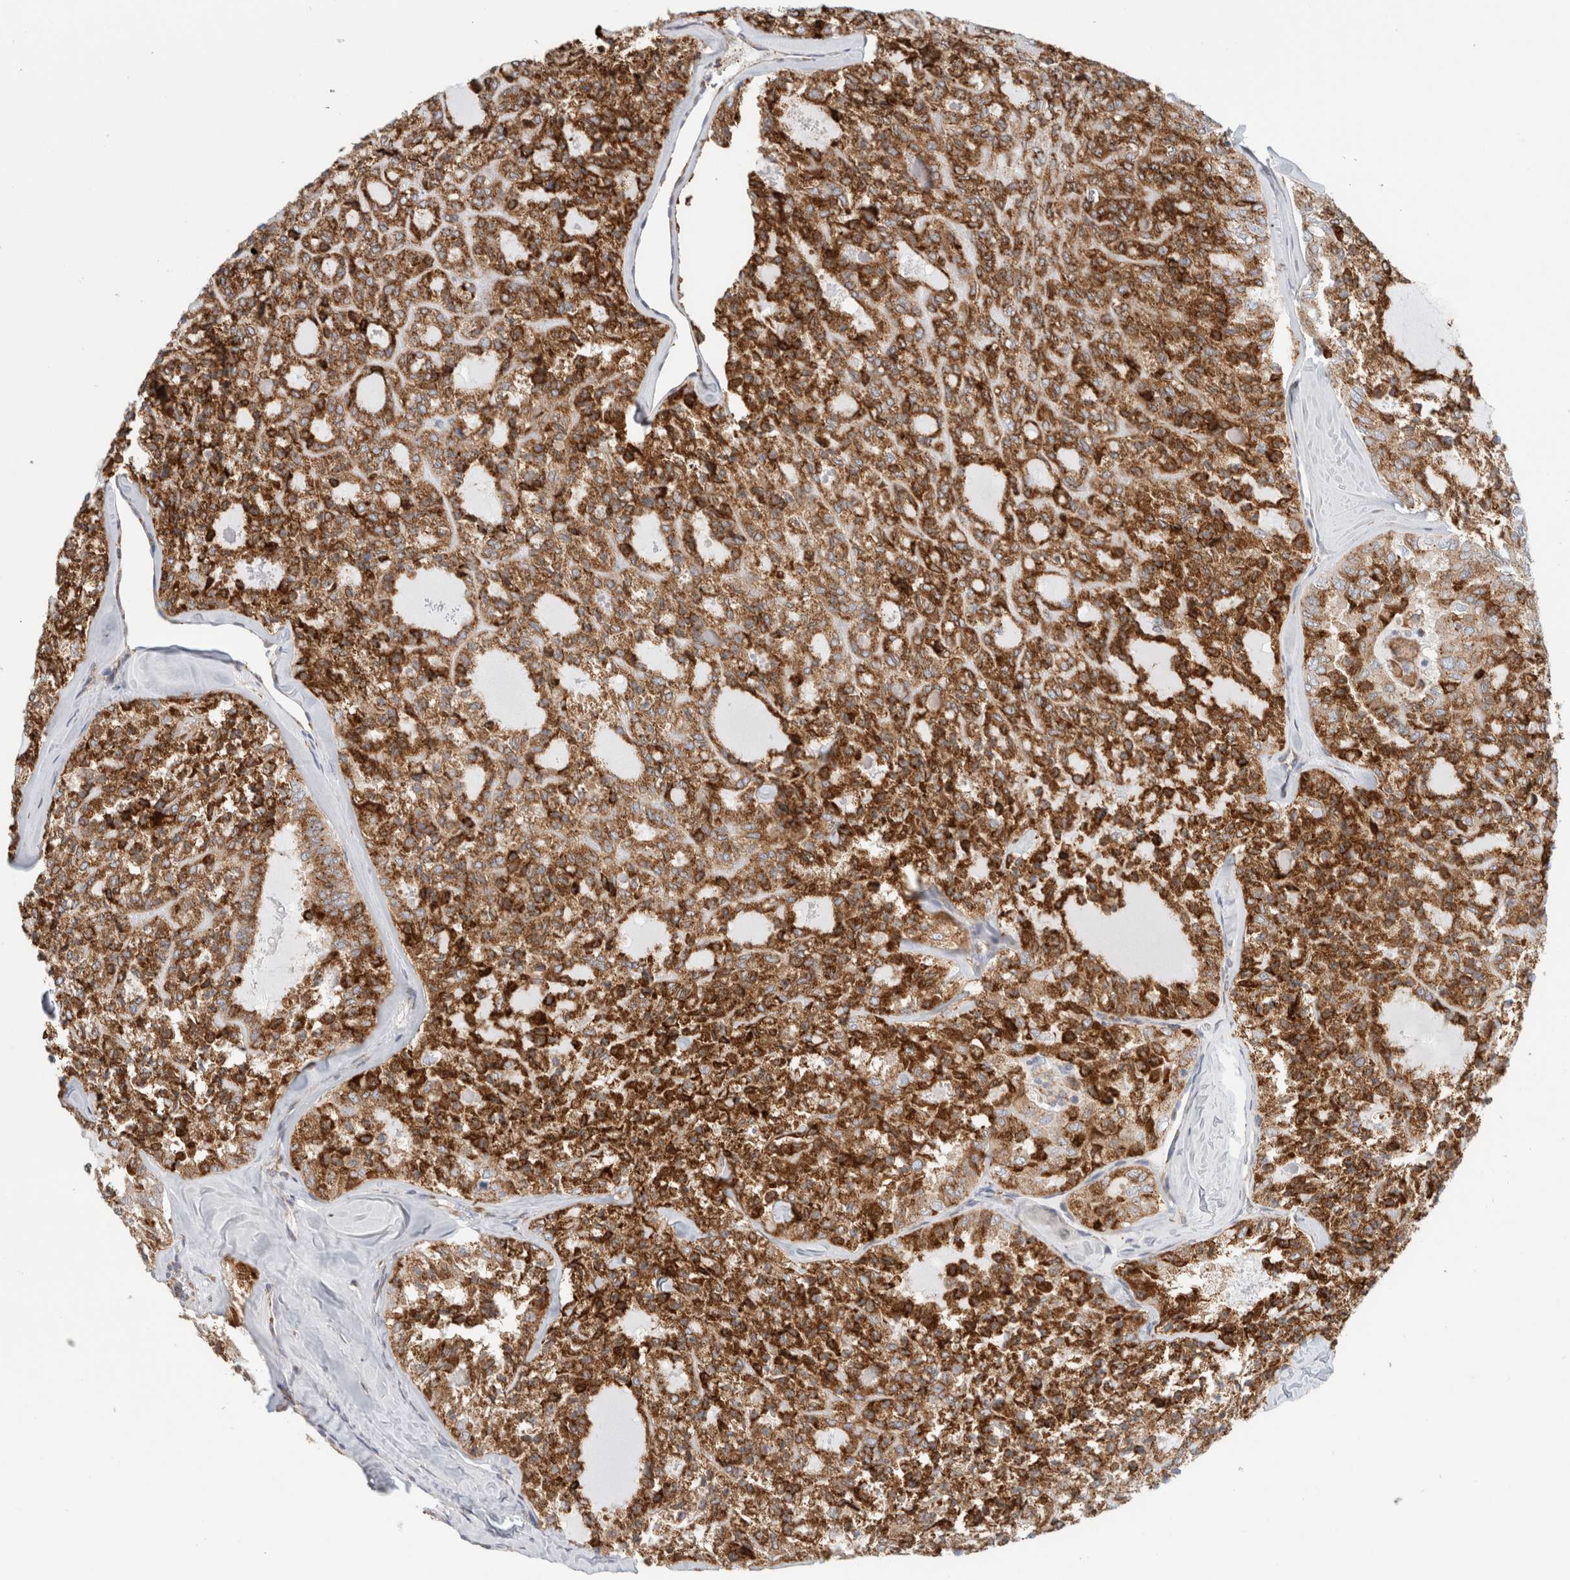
{"staining": {"intensity": "strong", "quantity": ">75%", "location": "cytoplasmic/membranous"}, "tissue": "thyroid cancer", "cell_type": "Tumor cells", "image_type": "cancer", "snomed": [{"axis": "morphology", "description": "Follicular adenoma carcinoma, NOS"}, {"axis": "topography", "description": "Thyroid gland"}], "caption": "A high-resolution micrograph shows immunohistochemistry (IHC) staining of follicular adenoma carcinoma (thyroid), which demonstrates strong cytoplasmic/membranous expression in approximately >75% of tumor cells.", "gene": "MCFD2", "patient": {"sex": "male", "age": 75}}